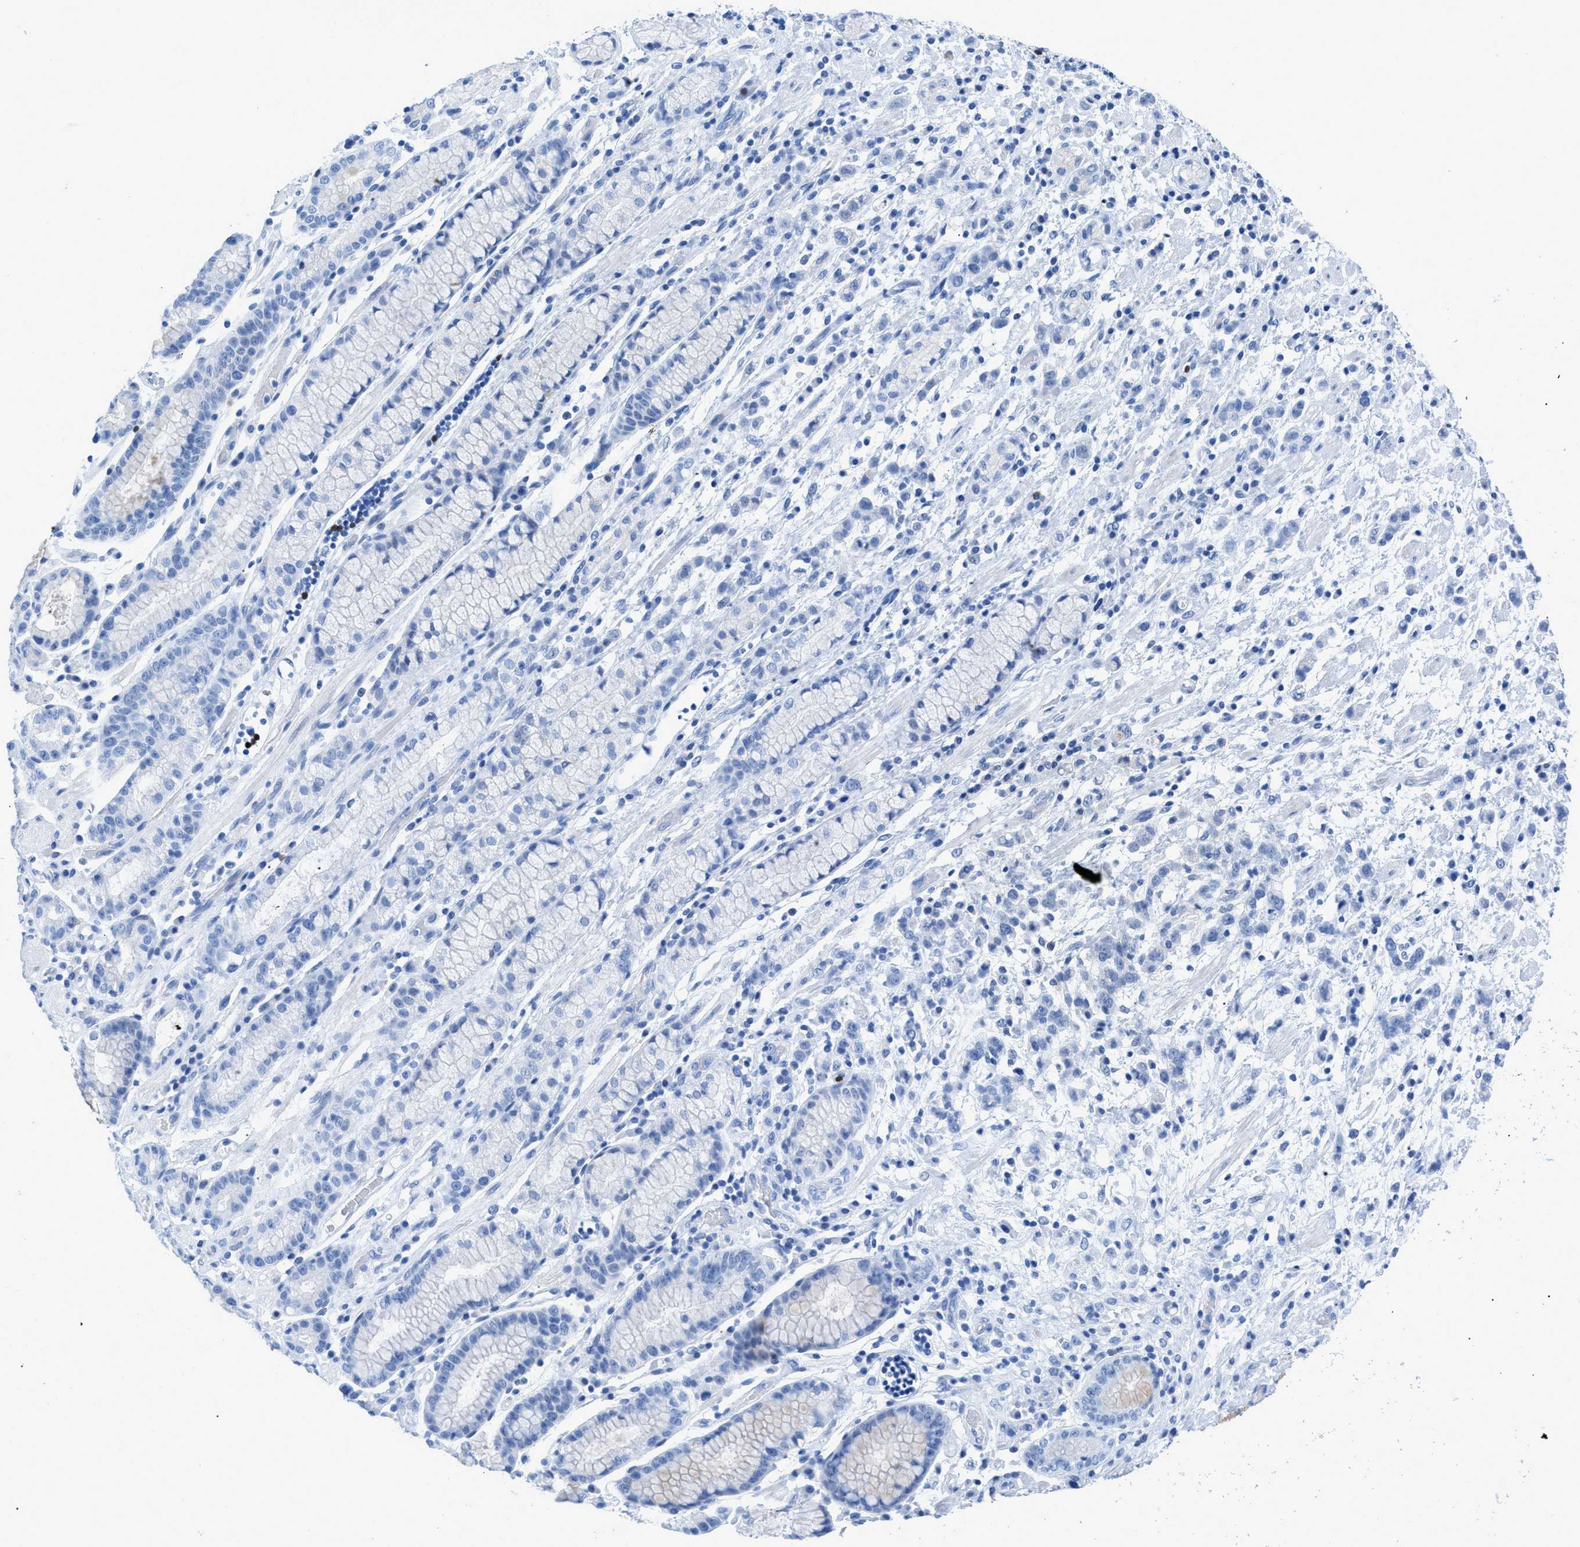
{"staining": {"intensity": "negative", "quantity": "none", "location": "none"}, "tissue": "stomach cancer", "cell_type": "Tumor cells", "image_type": "cancer", "snomed": [{"axis": "morphology", "description": "Adenocarcinoma, NOS"}, {"axis": "topography", "description": "Stomach, lower"}], "caption": "DAB immunohistochemical staining of adenocarcinoma (stomach) displays no significant staining in tumor cells.", "gene": "TCL1A", "patient": {"sex": "male", "age": 88}}